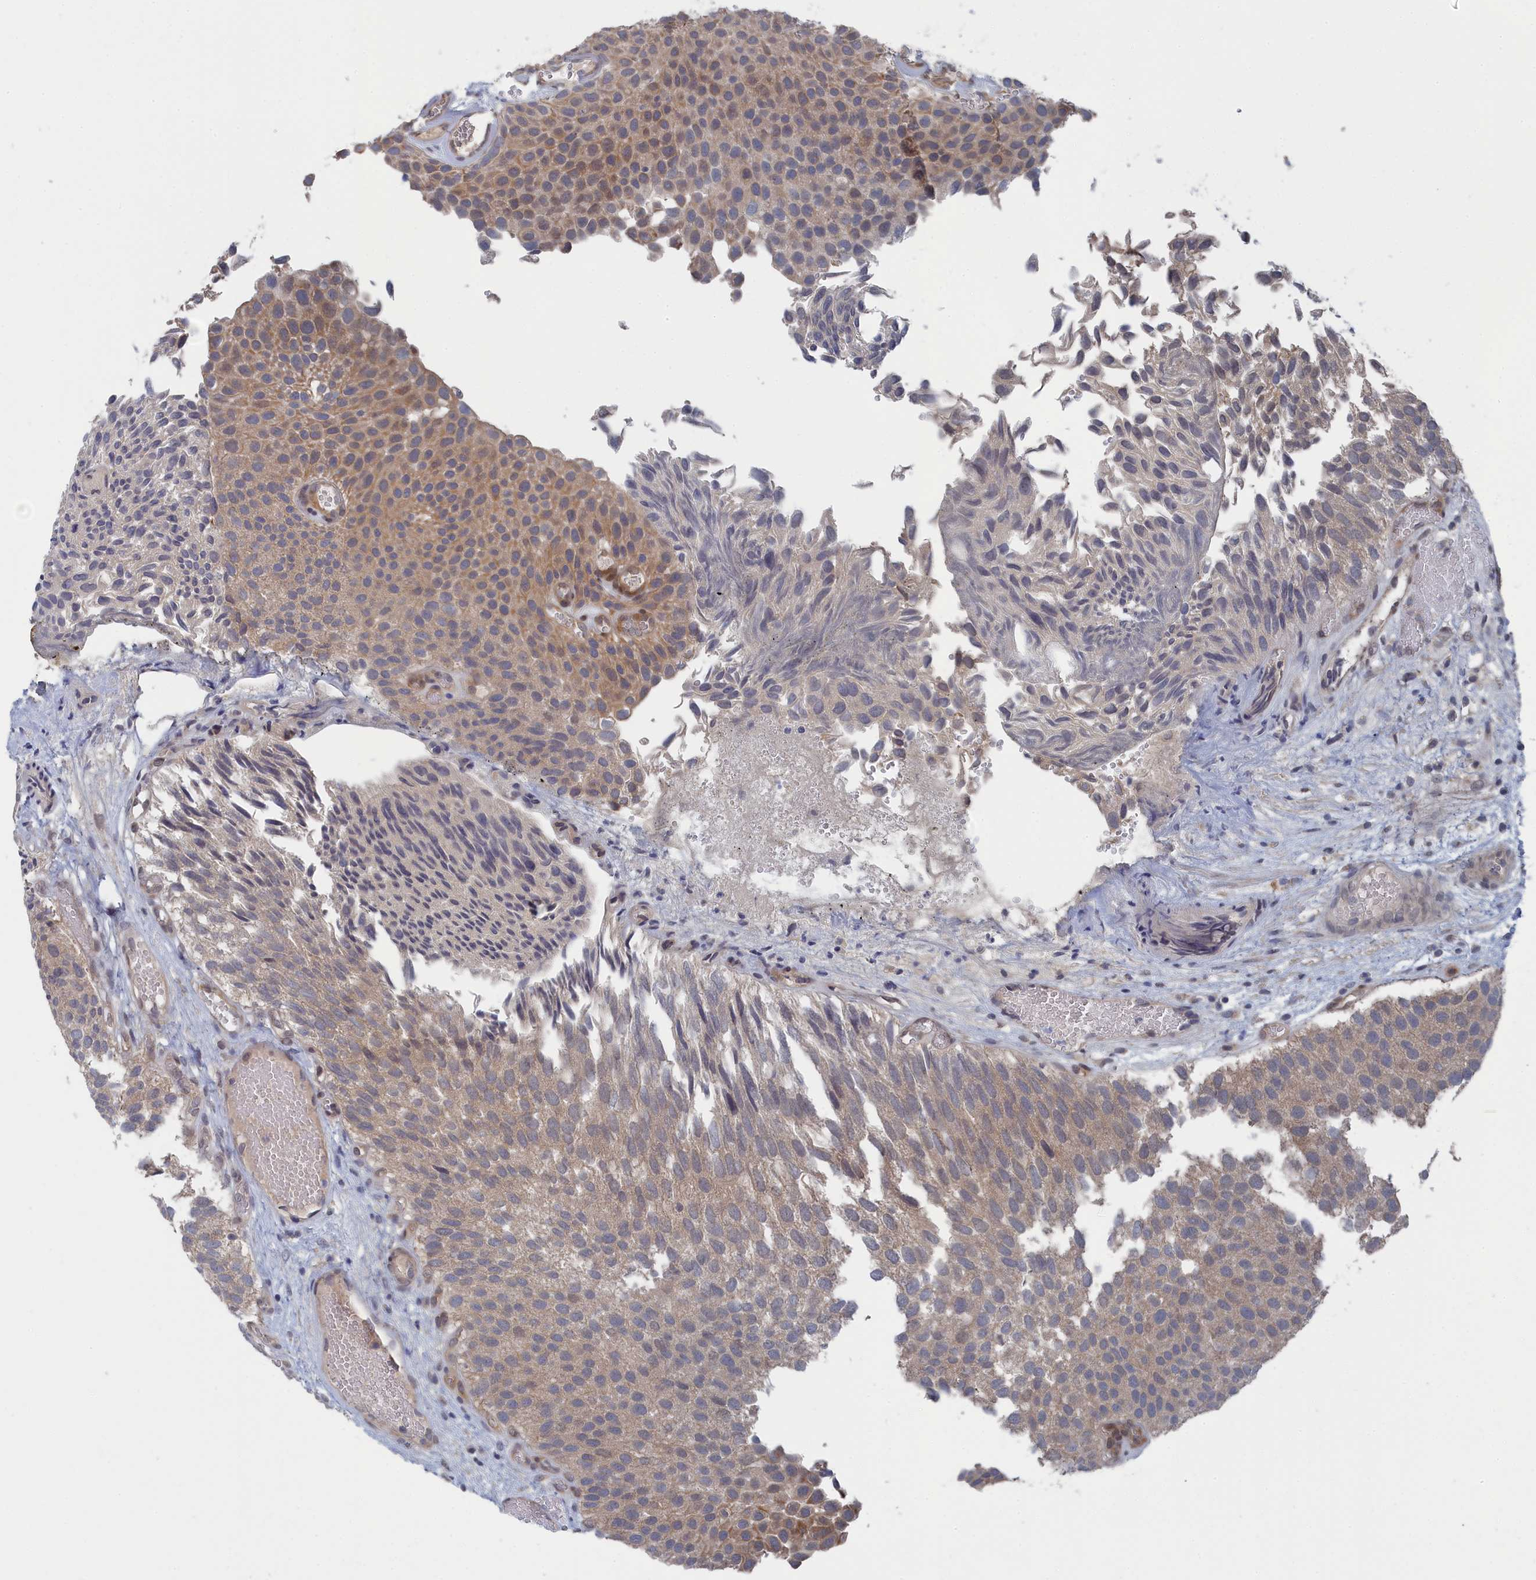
{"staining": {"intensity": "weak", "quantity": ">75%", "location": "cytoplasmic/membranous"}, "tissue": "urothelial cancer", "cell_type": "Tumor cells", "image_type": "cancer", "snomed": [{"axis": "morphology", "description": "Urothelial carcinoma, Low grade"}, {"axis": "topography", "description": "Urinary bladder"}], "caption": "IHC histopathology image of neoplastic tissue: human urothelial cancer stained using immunohistochemistry reveals low levels of weak protein expression localized specifically in the cytoplasmic/membranous of tumor cells, appearing as a cytoplasmic/membranous brown color.", "gene": "IRGQ", "patient": {"sex": "male", "age": 89}}